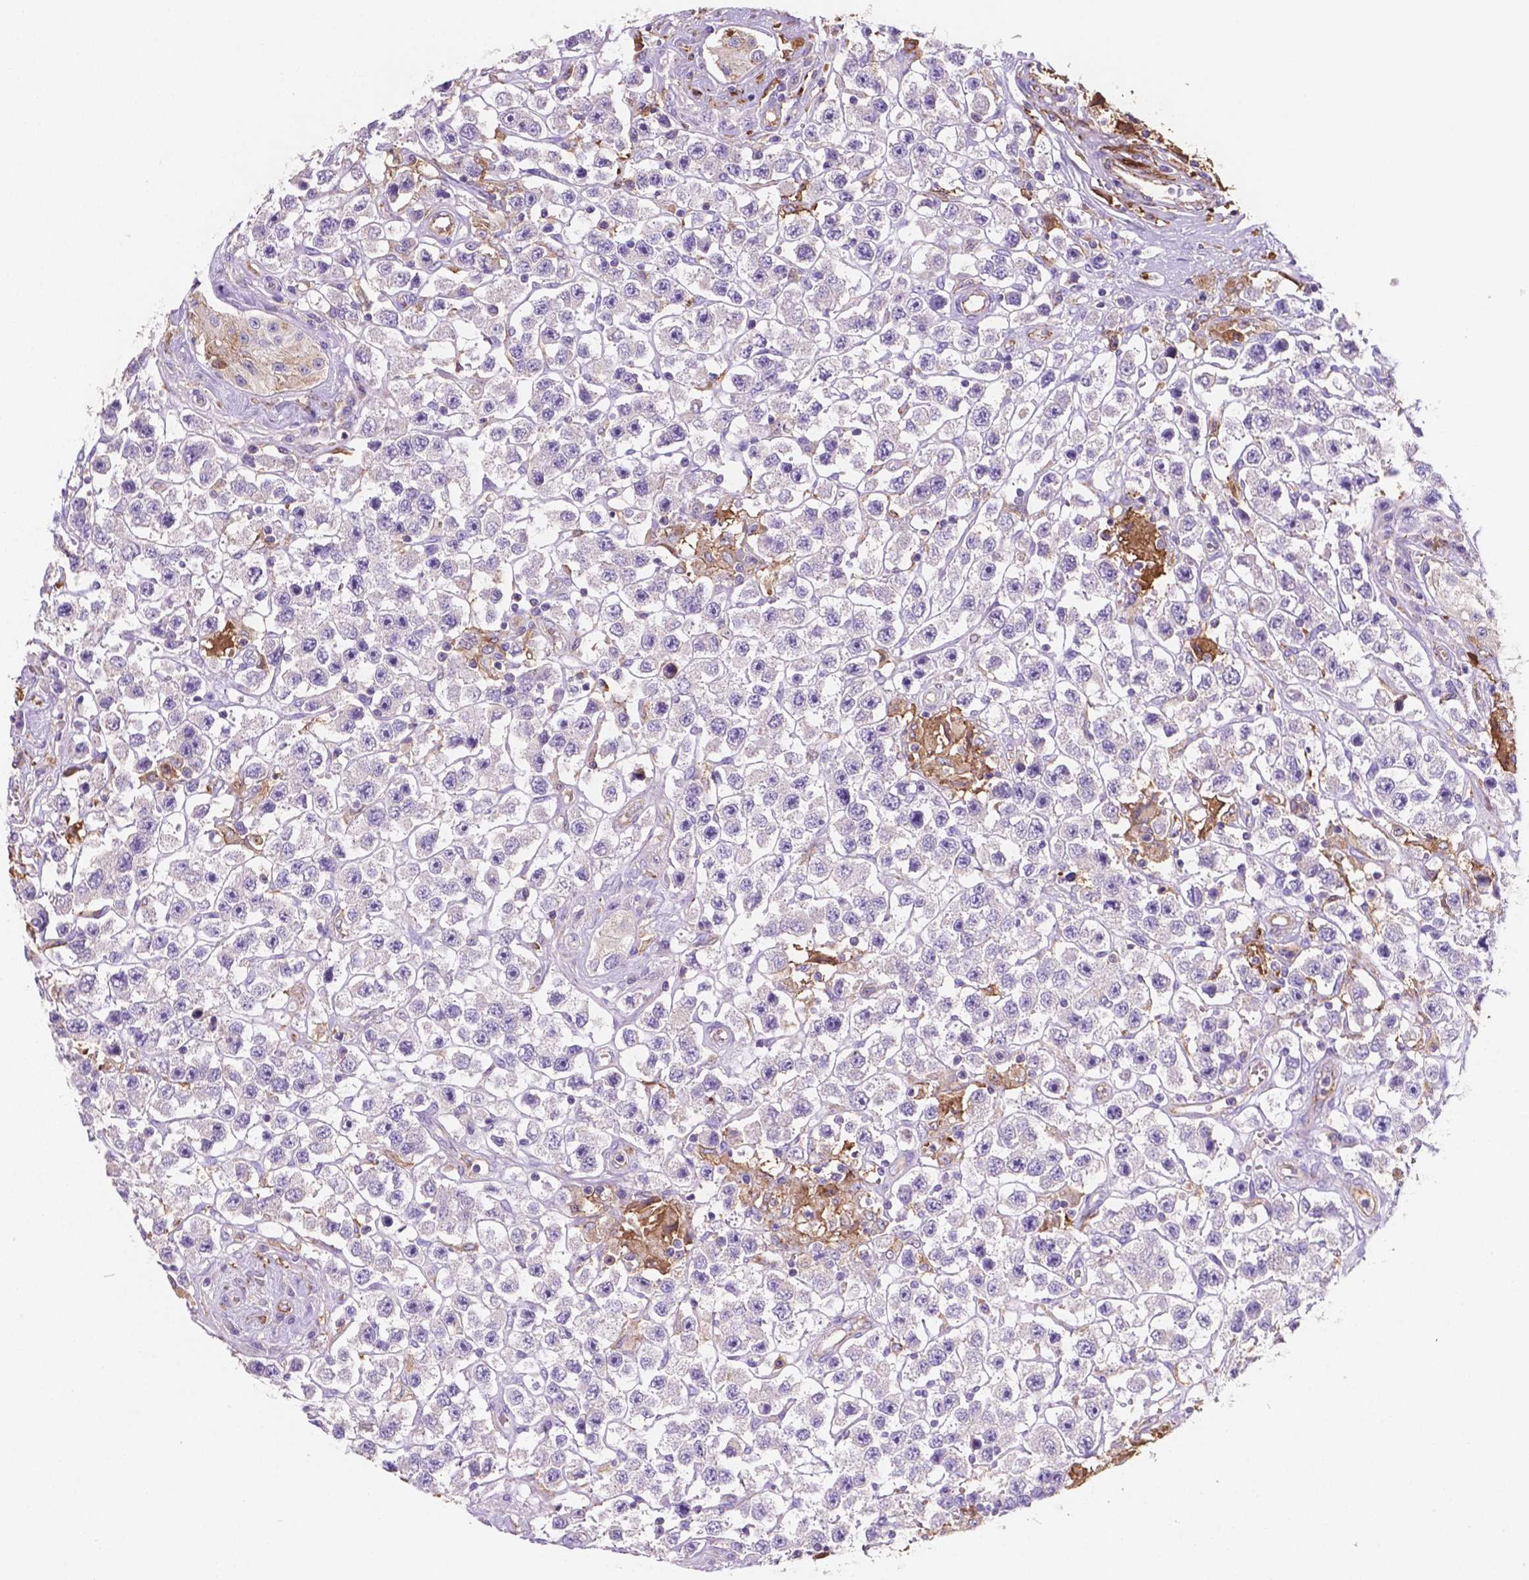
{"staining": {"intensity": "negative", "quantity": "none", "location": "none"}, "tissue": "testis cancer", "cell_type": "Tumor cells", "image_type": "cancer", "snomed": [{"axis": "morphology", "description": "Seminoma, NOS"}, {"axis": "topography", "description": "Testis"}], "caption": "Immunohistochemistry micrograph of neoplastic tissue: testis seminoma stained with DAB exhibits no significant protein staining in tumor cells.", "gene": "MKRN2OS", "patient": {"sex": "male", "age": 45}}